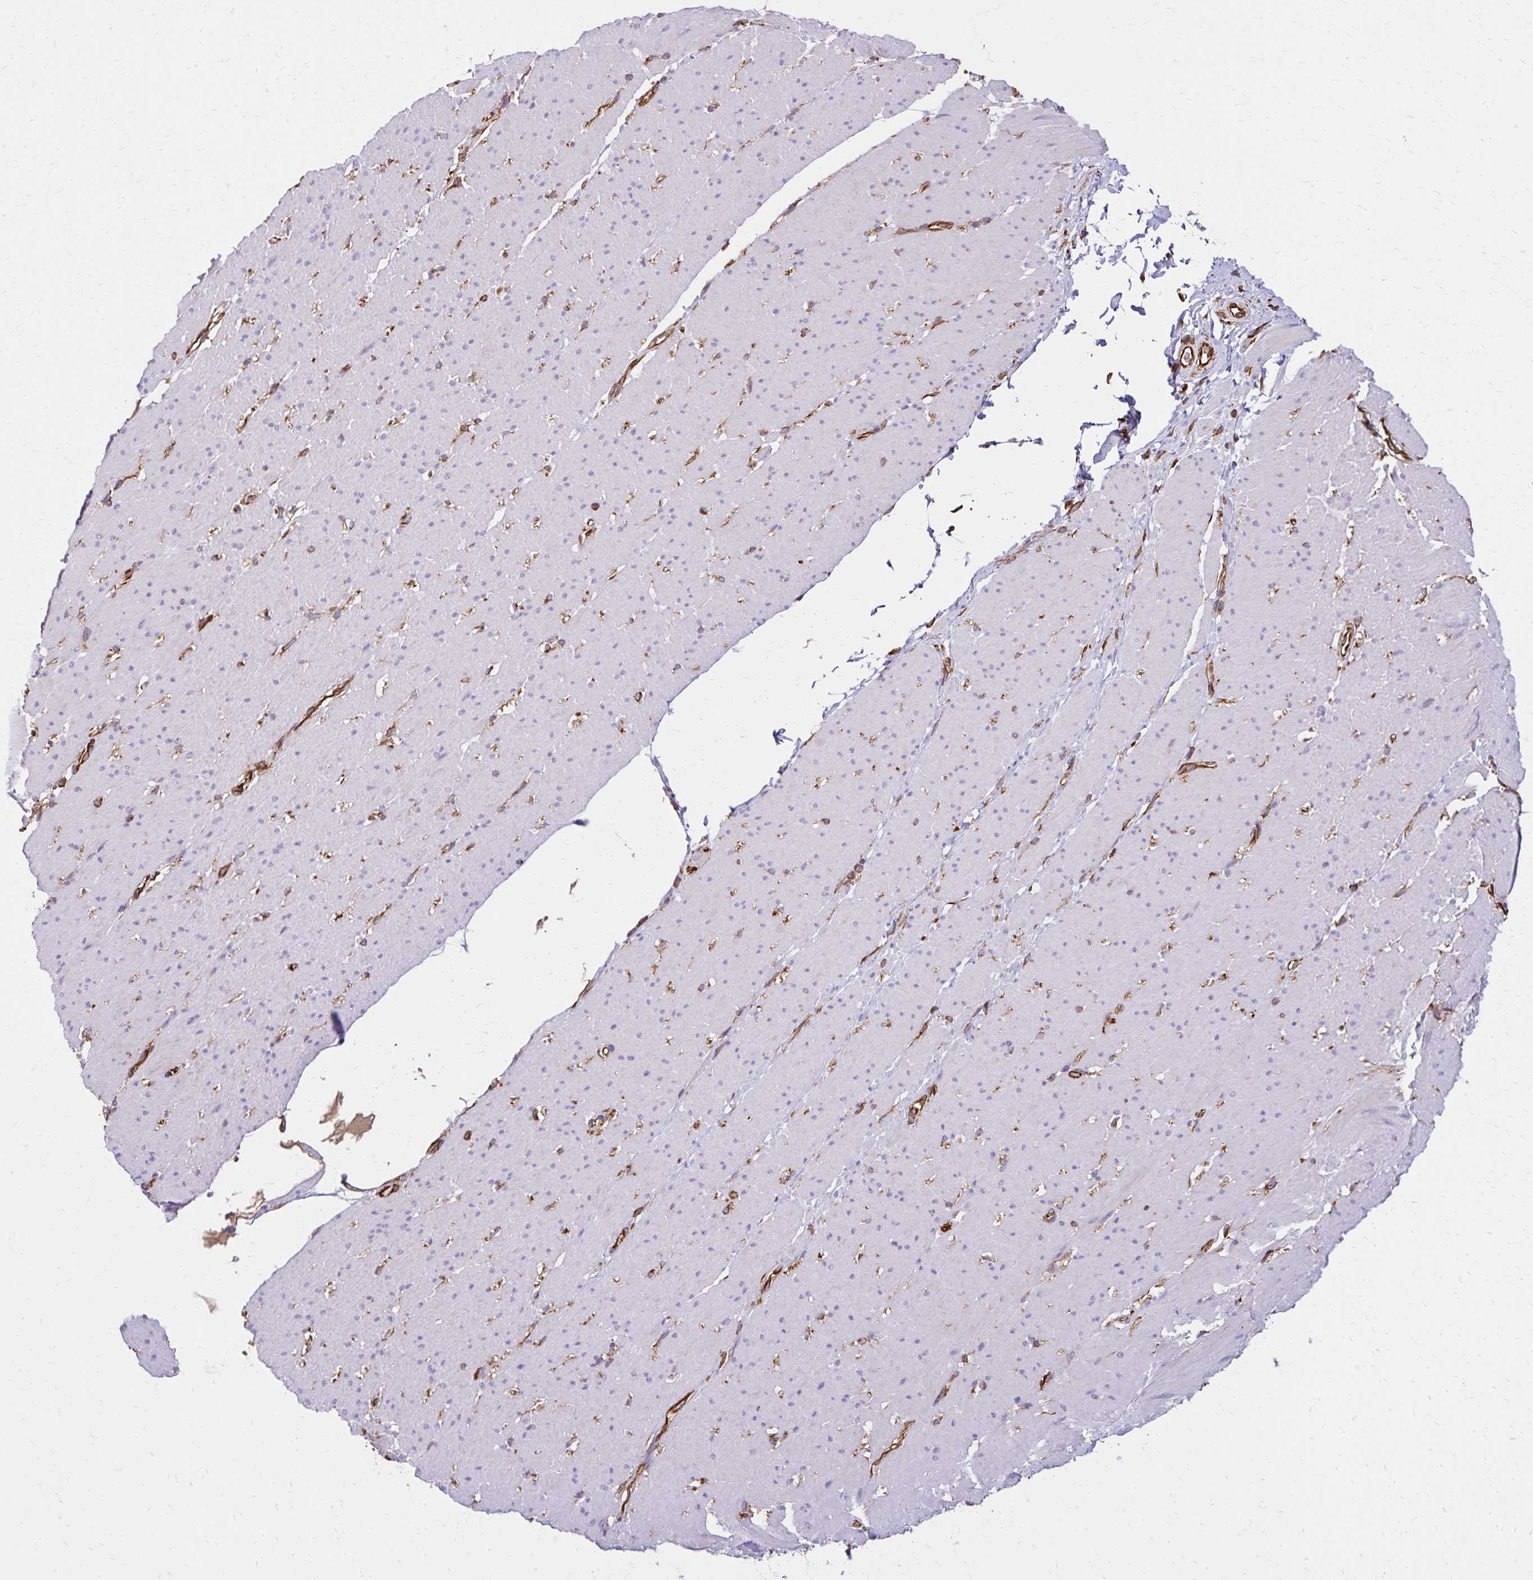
{"staining": {"intensity": "negative", "quantity": "none", "location": "none"}, "tissue": "smooth muscle", "cell_type": "Smooth muscle cells", "image_type": "normal", "snomed": [{"axis": "morphology", "description": "Normal tissue, NOS"}, {"axis": "topography", "description": "Smooth muscle"}, {"axis": "topography", "description": "Rectum"}], "caption": "Smooth muscle was stained to show a protein in brown. There is no significant staining in smooth muscle cells. (DAB IHC with hematoxylin counter stain).", "gene": "TRPV6", "patient": {"sex": "male", "age": 53}}